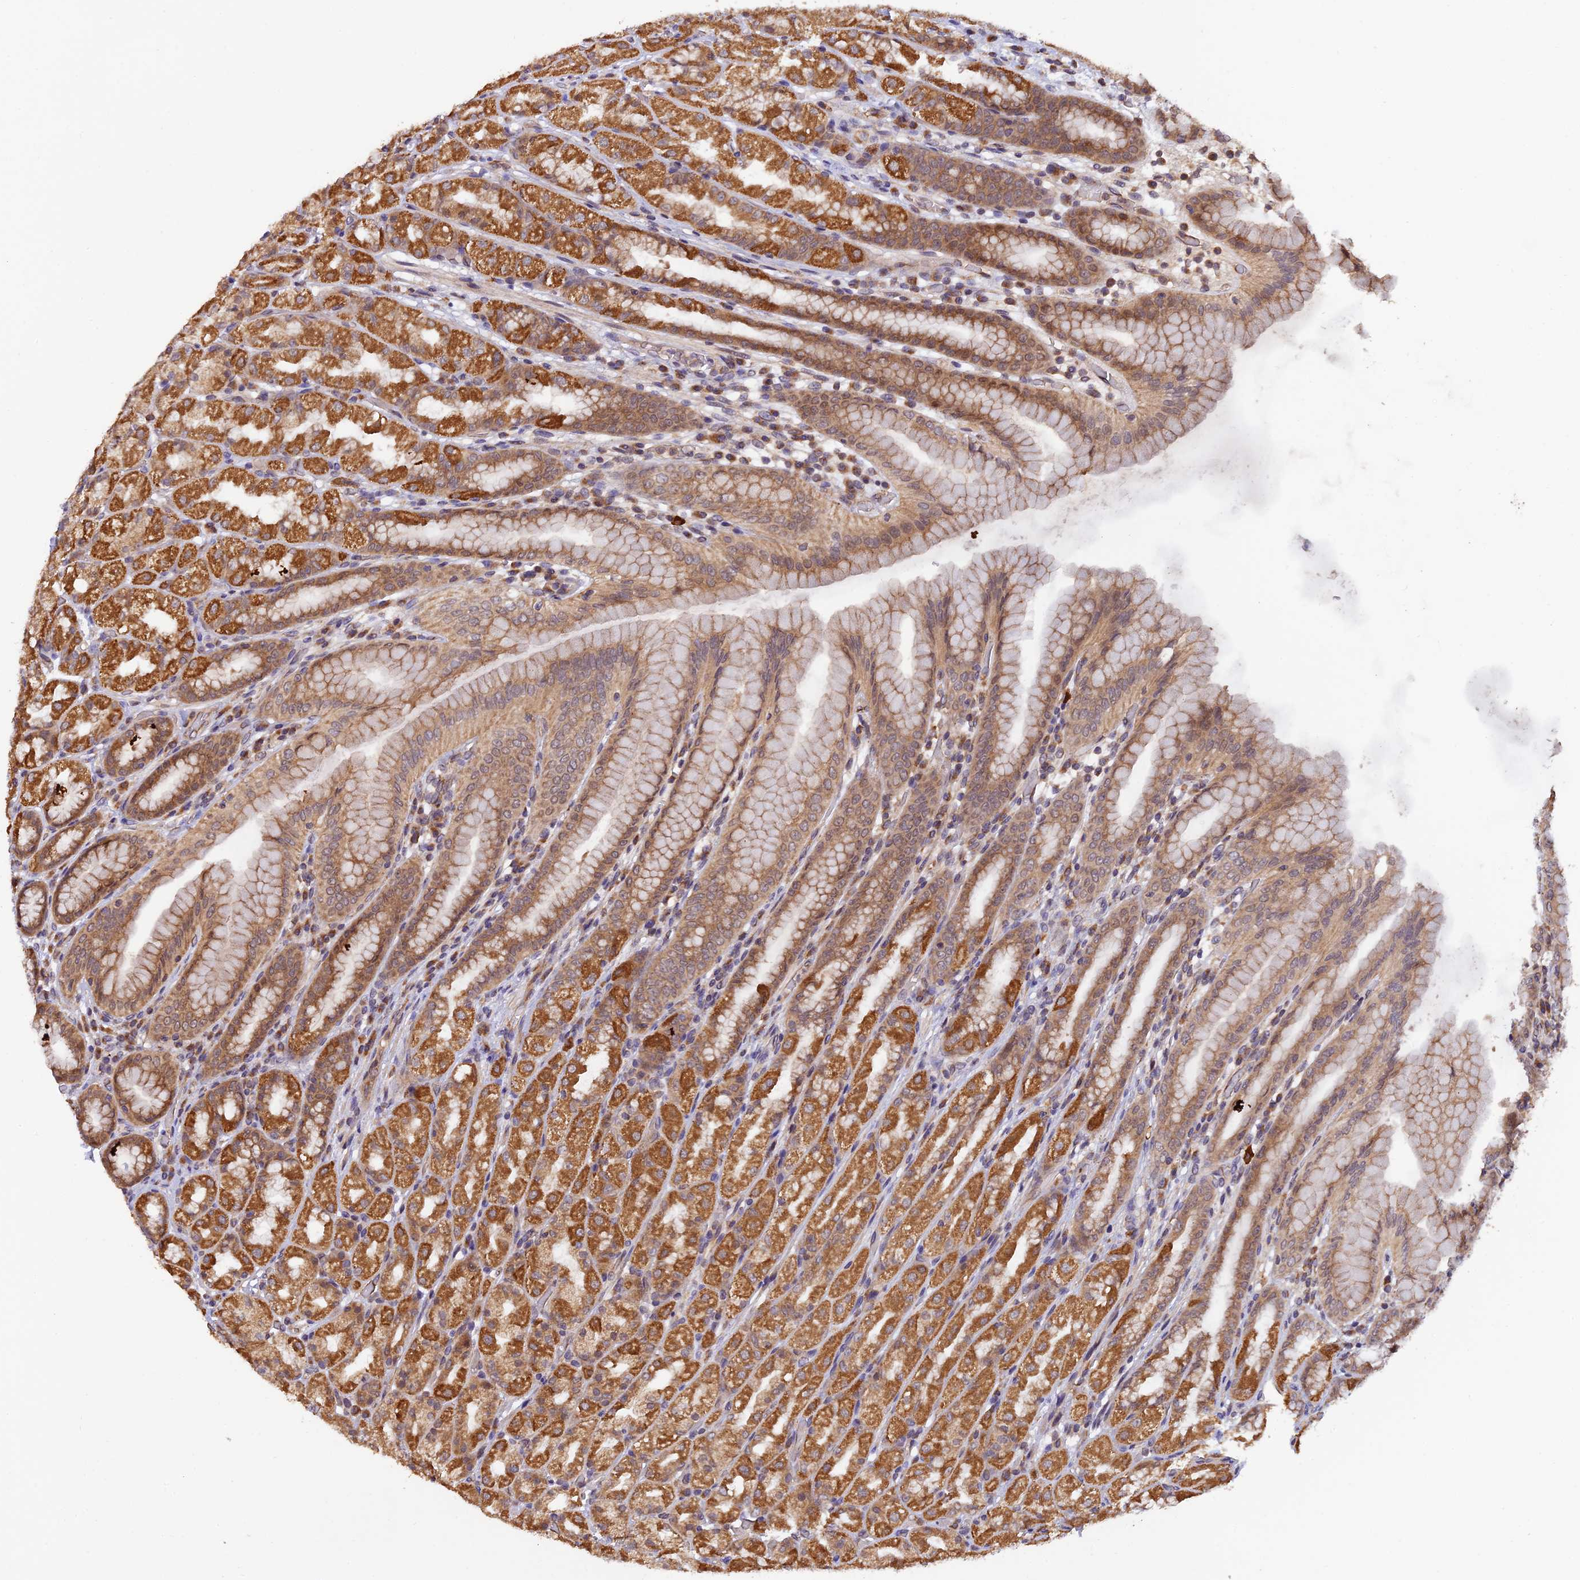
{"staining": {"intensity": "moderate", "quantity": ">75%", "location": "cytoplasmic/membranous"}, "tissue": "stomach", "cell_type": "Glandular cells", "image_type": "normal", "snomed": [{"axis": "morphology", "description": "Normal tissue, NOS"}, {"axis": "topography", "description": "Stomach, upper"}], "caption": "Immunohistochemistry (IHC) staining of unremarkable stomach, which reveals medium levels of moderate cytoplasmic/membranous expression in about >75% of glandular cells indicating moderate cytoplasmic/membranous protein positivity. The staining was performed using DAB (brown) for protein detection and nuclei were counterstained in hematoxylin (blue).", "gene": "MNS1", "patient": {"sex": "male", "age": 68}}